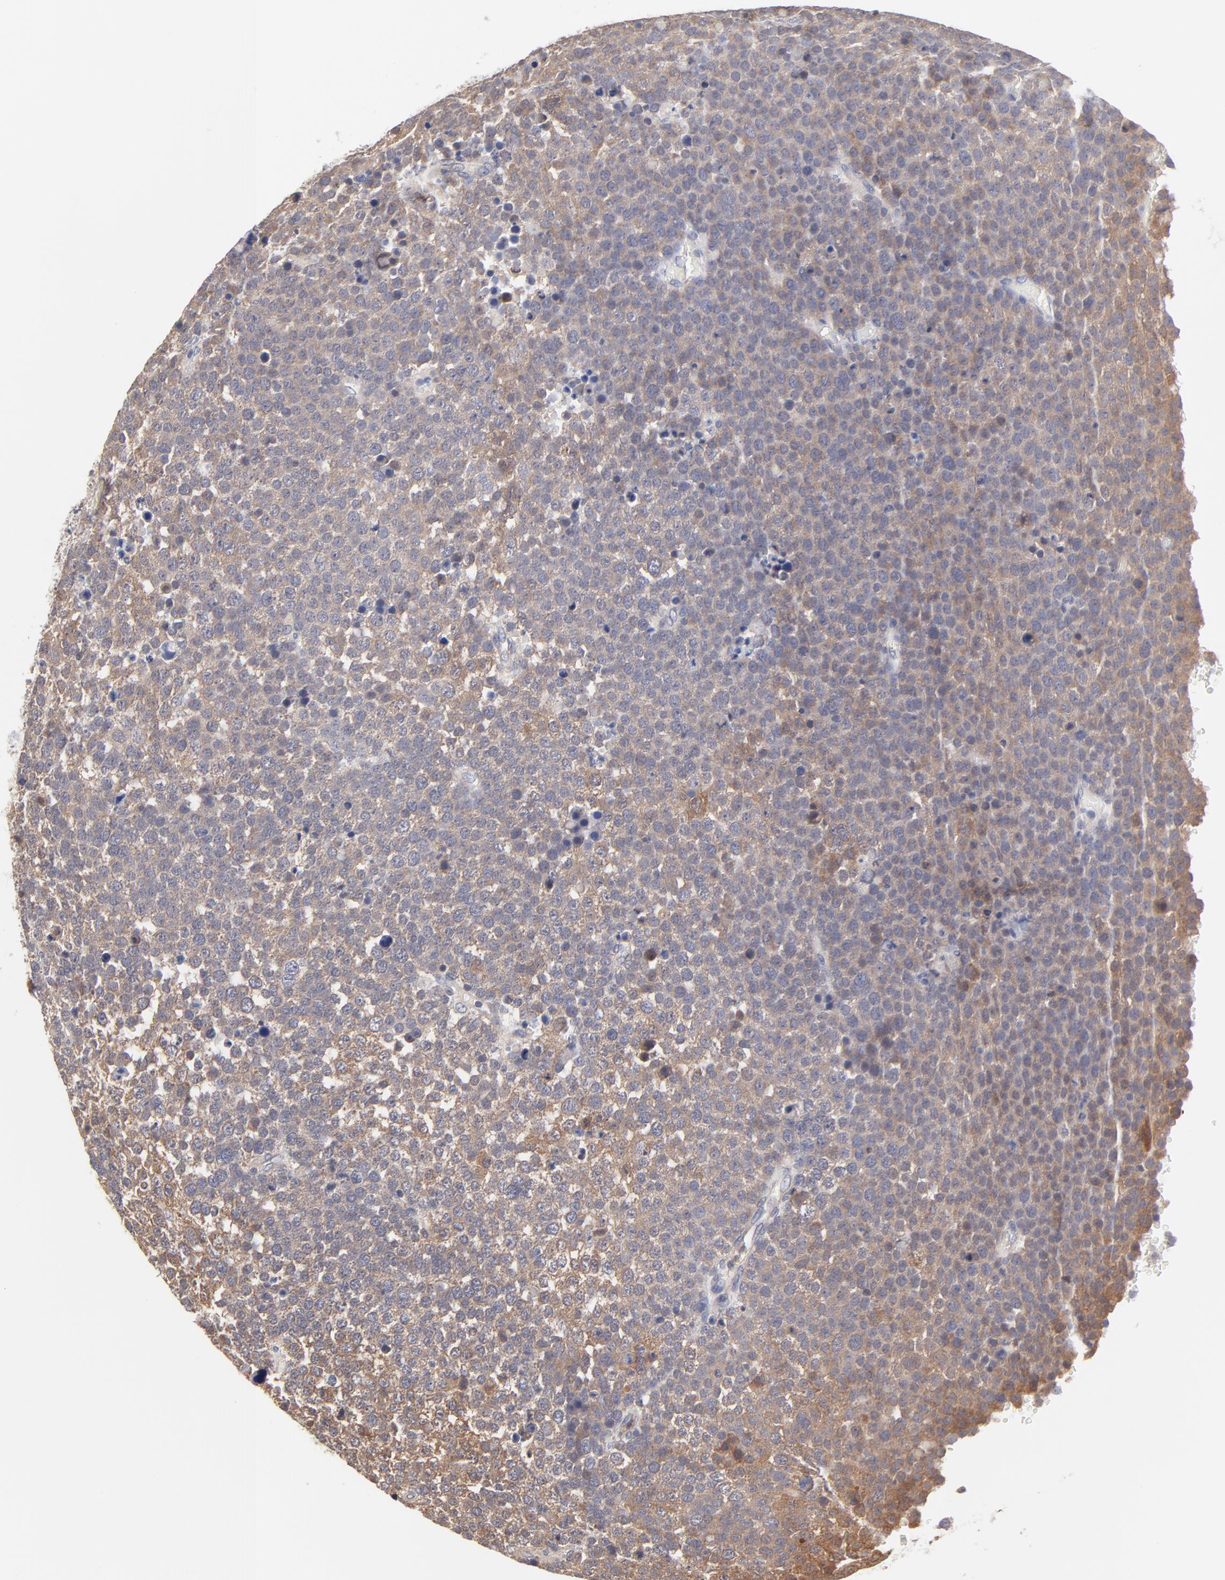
{"staining": {"intensity": "weak", "quantity": ">75%", "location": "cytoplasmic/membranous"}, "tissue": "testis cancer", "cell_type": "Tumor cells", "image_type": "cancer", "snomed": [{"axis": "morphology", "description": "Seminoma, NOS"}, {"axis": "topography", "description": "Testis"}], "caption": "Immunohistochemical staining of human seminoma (testis) exhibits low levels of weak cytoplasmic/membranous positivity in approximately >75% of tumor cells.", "gene": "PCMT1", "patient": {"sex": "male", "age": 71}}